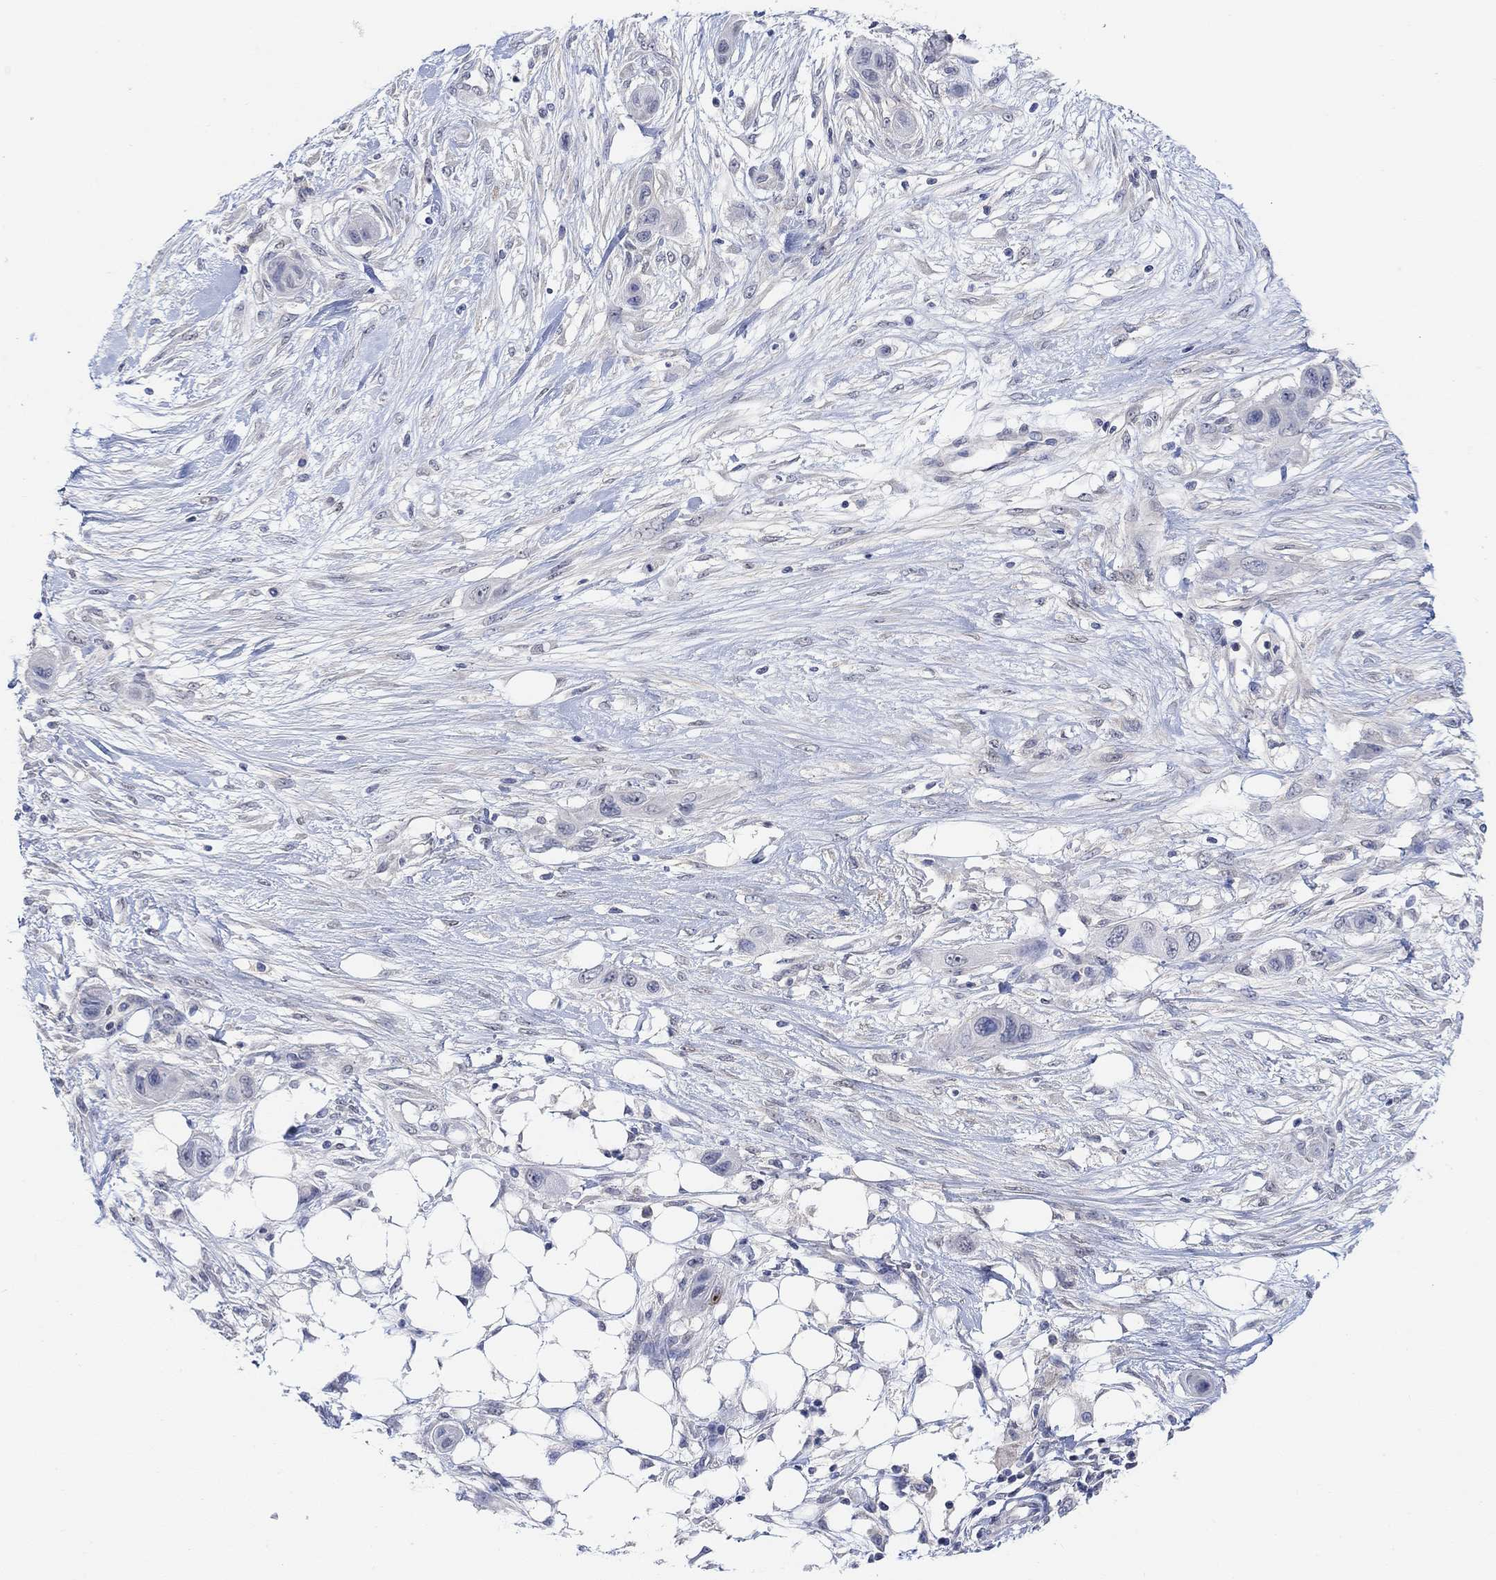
{"staining": {"intensity": "negative", "quantity": "none", "location": "none"}, "tissue": "skin cancer", "cell_type": "Tumor cells", "image_type": "cancer", "snomed": [{"axis": "morphology", "description": "Squamous cell carcinoma, NOS"}, {"axis": "topography", "description": "Skin"}], "caption": "High magnification brightfield microscopy of skin cancer (squamous cell carcinoma) stained with DAB (brown) and counterstained with hematoxylin (blue): tumor cells show no significant expression. (DAB IHC with hematoxylin counter stain).", "gene": "RIMS1", "patient": {"sex": "male", "age": 79}}